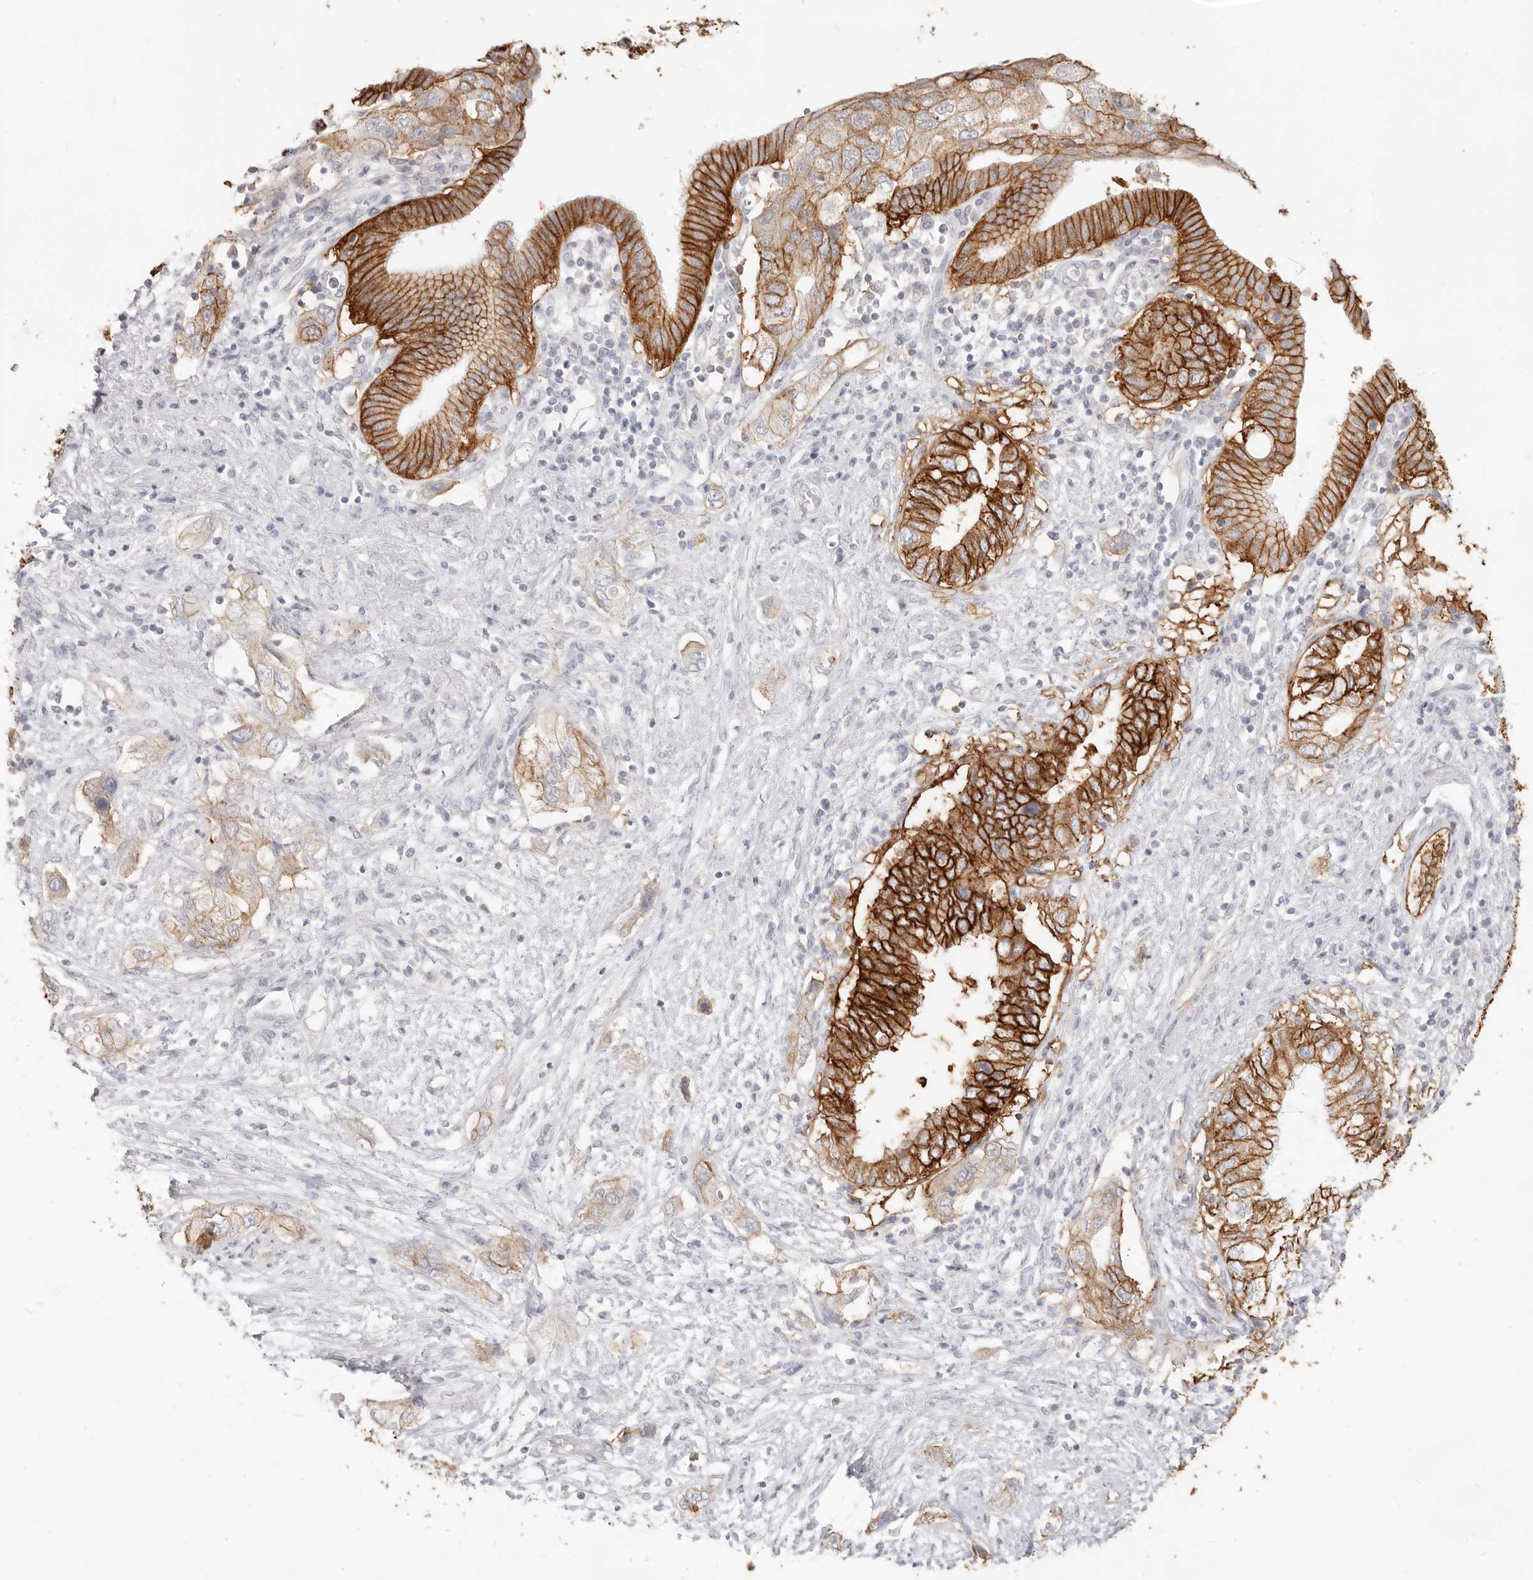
{"staining": {"intensity": "strong", "quantity": ">75%", "location": "cytoplasmic/membranous"}, "tissue": "pancreatic cancer", "cell_type": "Tumor cells", "image_type": "cancer", "snomed": [{"axis": "morphology", "description": "Adenocarcinoma, NOS"}, {"axis": "topography", "description": "Pancreas"}], "caption": "Immunohistochemistry (IHC) photomicrograph of neoplastic tissue: human pancreatic adenocarcinoma stained using immunohistochemistry exhibits high levels of strong protein expression localized specifically in the cytoplasmic/membranous of tumor cells, appearing as a cytoplasmic/membranous brown color.", "gene": "EPCAM", "patient": {"sex": "female", "age": 73}}